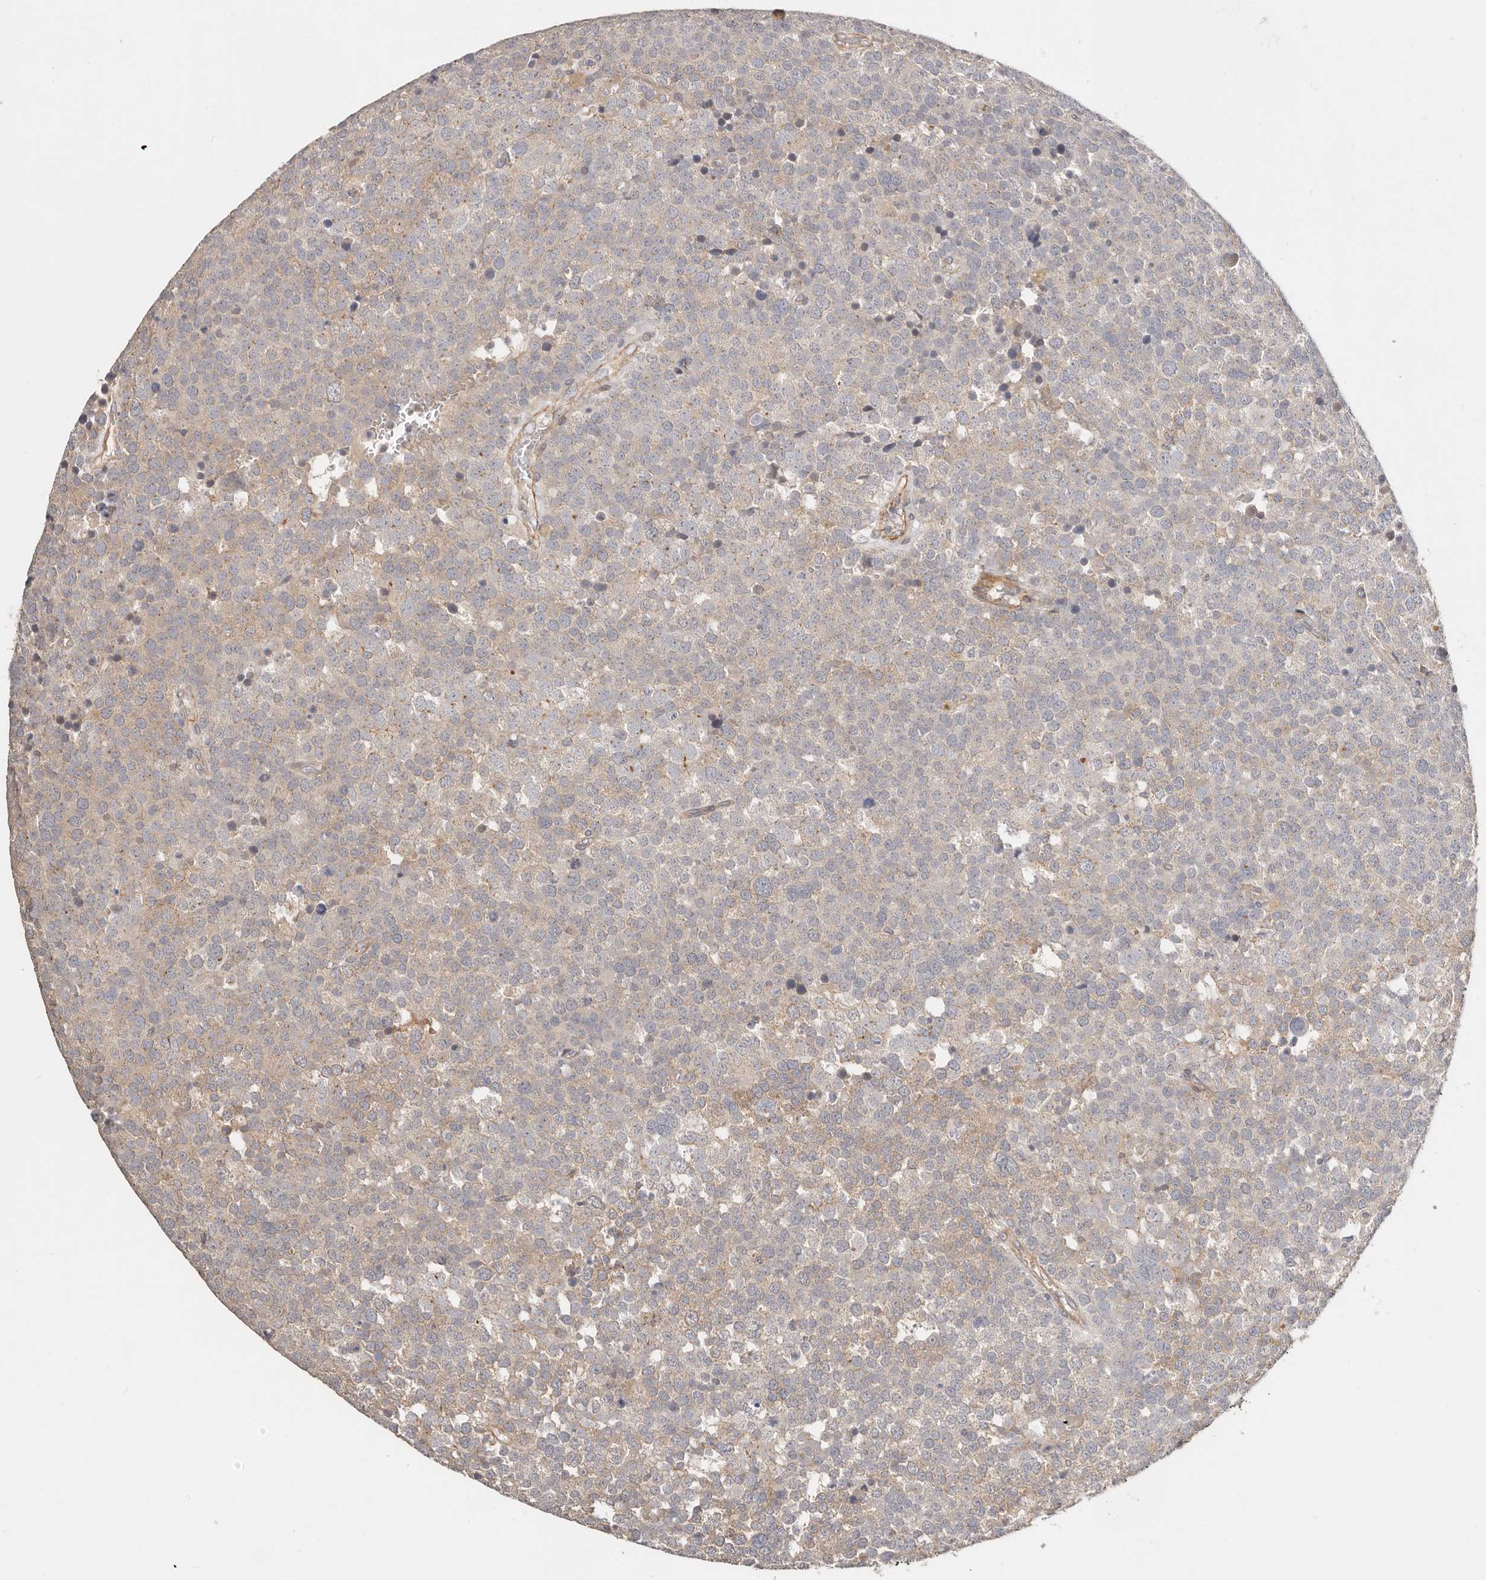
{"staining": {"intensity": "weak", "quantity": "25%-75%", "location": "cytoplasmic/membranous"}, "tissue": "testis cancer", "cell_type": "Tumor cells", "image_type": "cancer", "snomed": [{"axis": "morphology", "description": "Seminoma, NOS"}, {"axis": "topography", "description": "Testis"}], "caption": "This is a histology image of immunohistochemistry staining of testis cancer, which shows weak staining in the cytoplasmic/membranous of tumor cells.", "gene": "ZRANB1", "patient": {"sex": "male", "age": 71}}